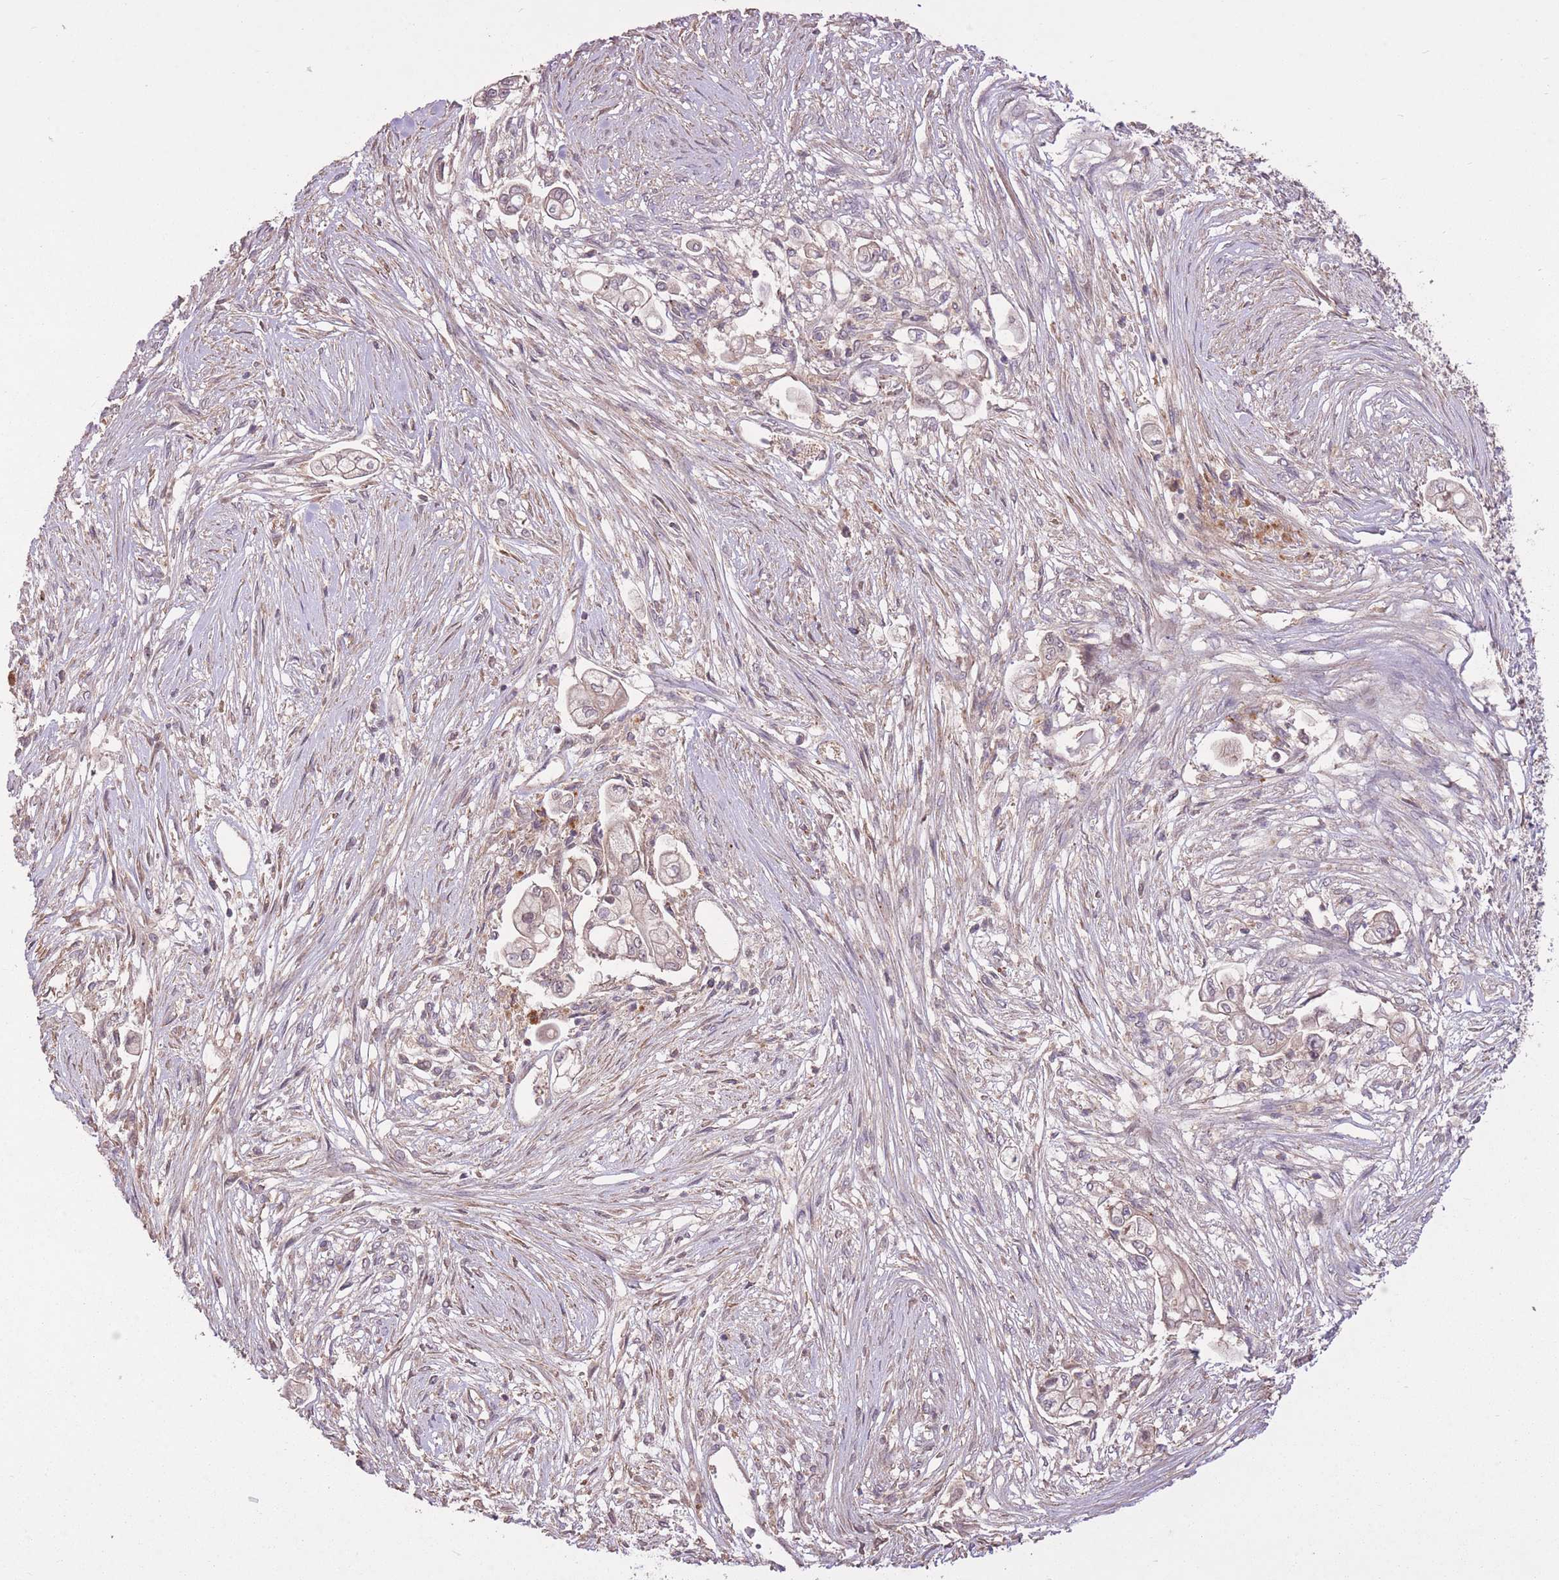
{"staining": {"intensity": "weak", "quantity": "25%-75%", "location": "cytoplasmic/membranous,nuclear"}, "tissue": "pancreatic cancer", "cell_type": "Tumor cells", "image_type": "cancer", "snomed": [{"axis": "morphology", "description": "Adenocarcinoma, NOS"}, {"axis": "topography", "description": "Pancreas"}], "caption": "Pancreatic cancer stained for a protein (brown) reveals weak cytoplasmic/membranous and nuclear positive staining in approximately 25%-75% of tumor cells.", "gene": "POLR3F", "patient": {"sex": "female", "age": 69}}